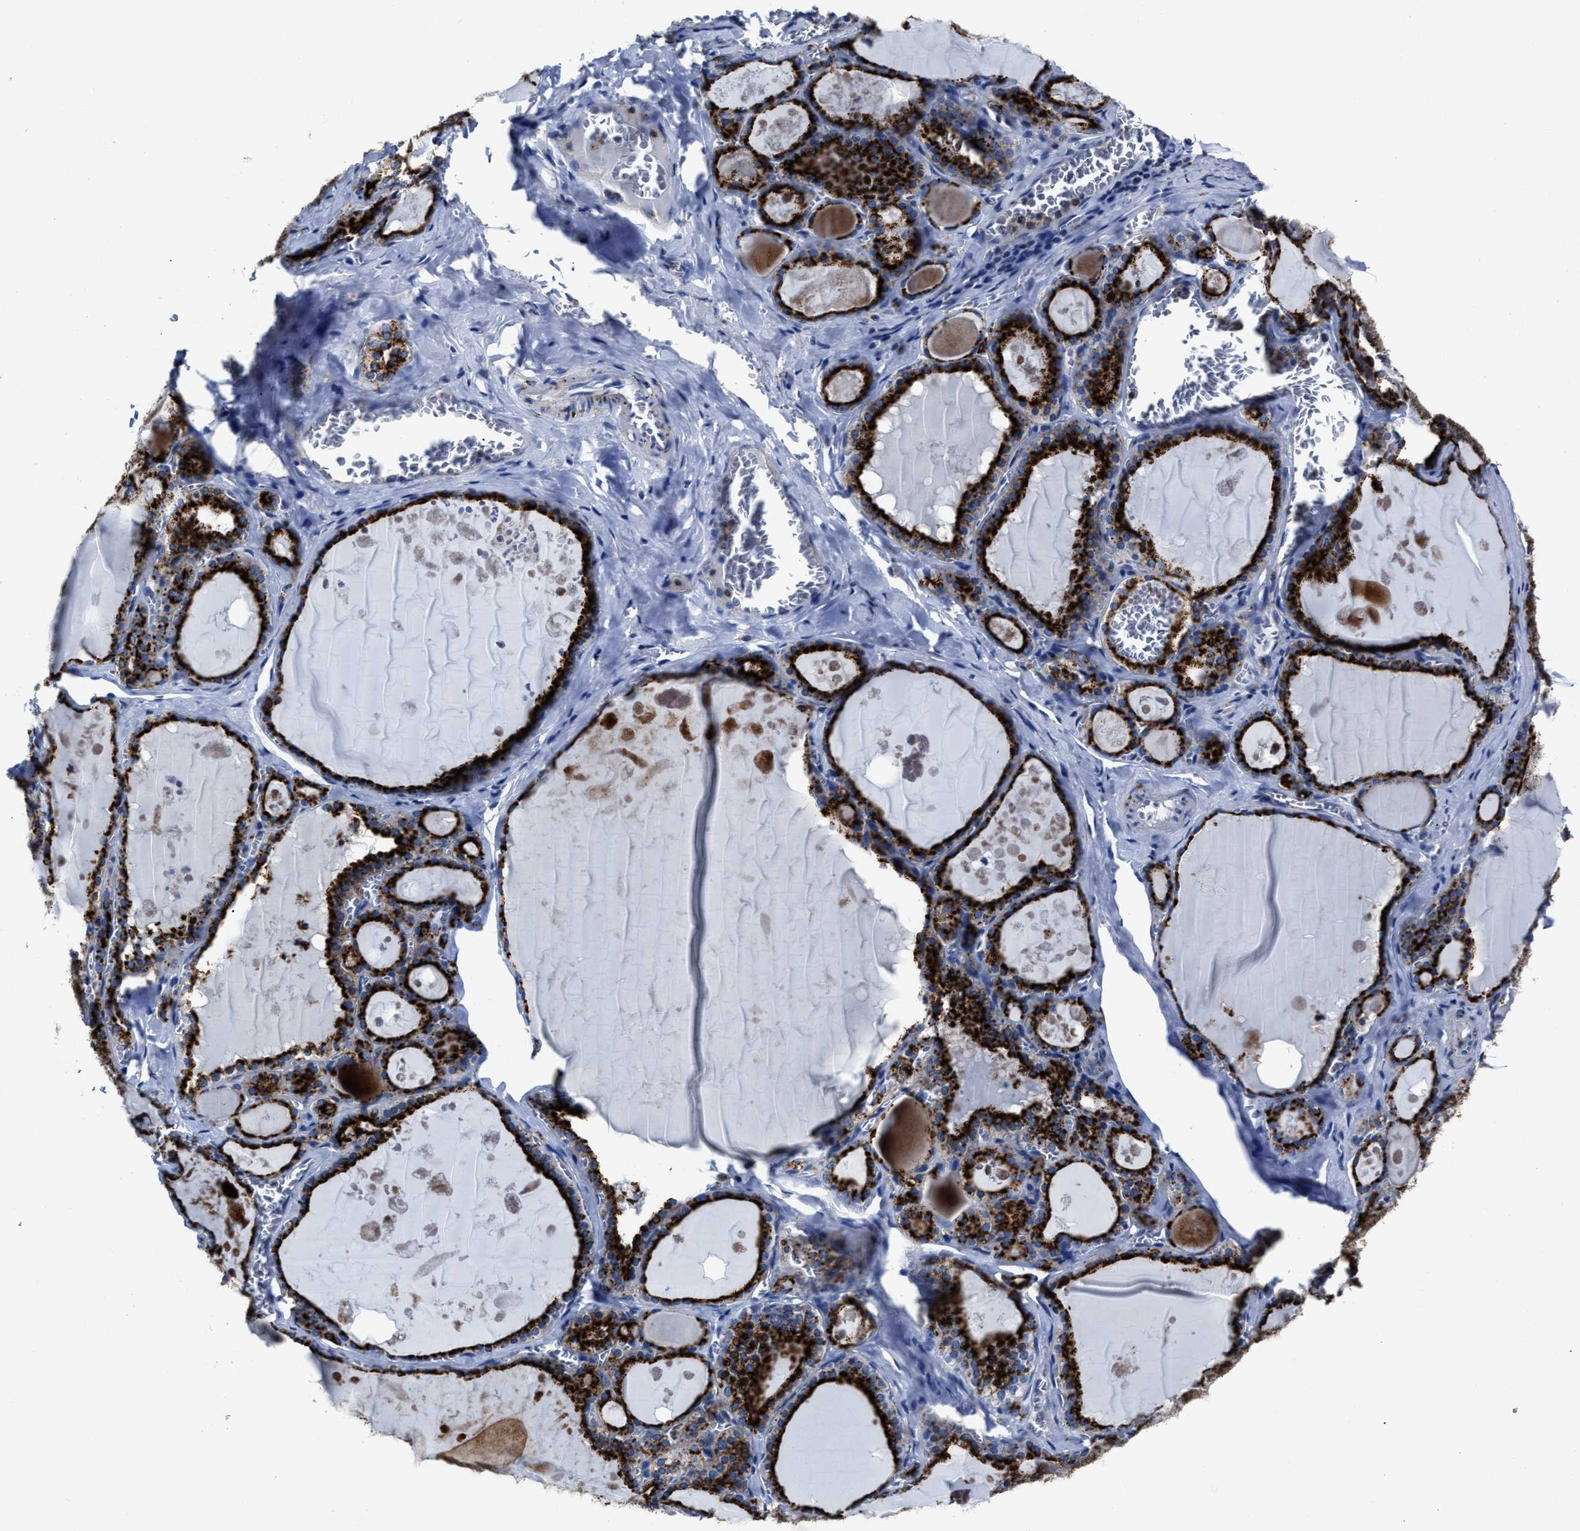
{"staining": {"intensity": "strong", "quantity": ">75%", "location": "cytoplasmic/membranous"}, "tissue": "thyroid gland", "cell_type": "Glandular cells", "image_type": "normal", "snomed": [{"axis": "morphology", "description": "Normal tissue, NOS"}, {"axis": "topography", "description": "Thyroid gland"}], "caption": "IHC photomicrograph of unremarkable human thyroid gland stained for a protein (brown), which displays high levels of strong cytoplasmic/membranous staining in approximately >75% of glandular cells.", "gene": "LAMTOR4", "patient": {"sex": "male", "age": 56}}